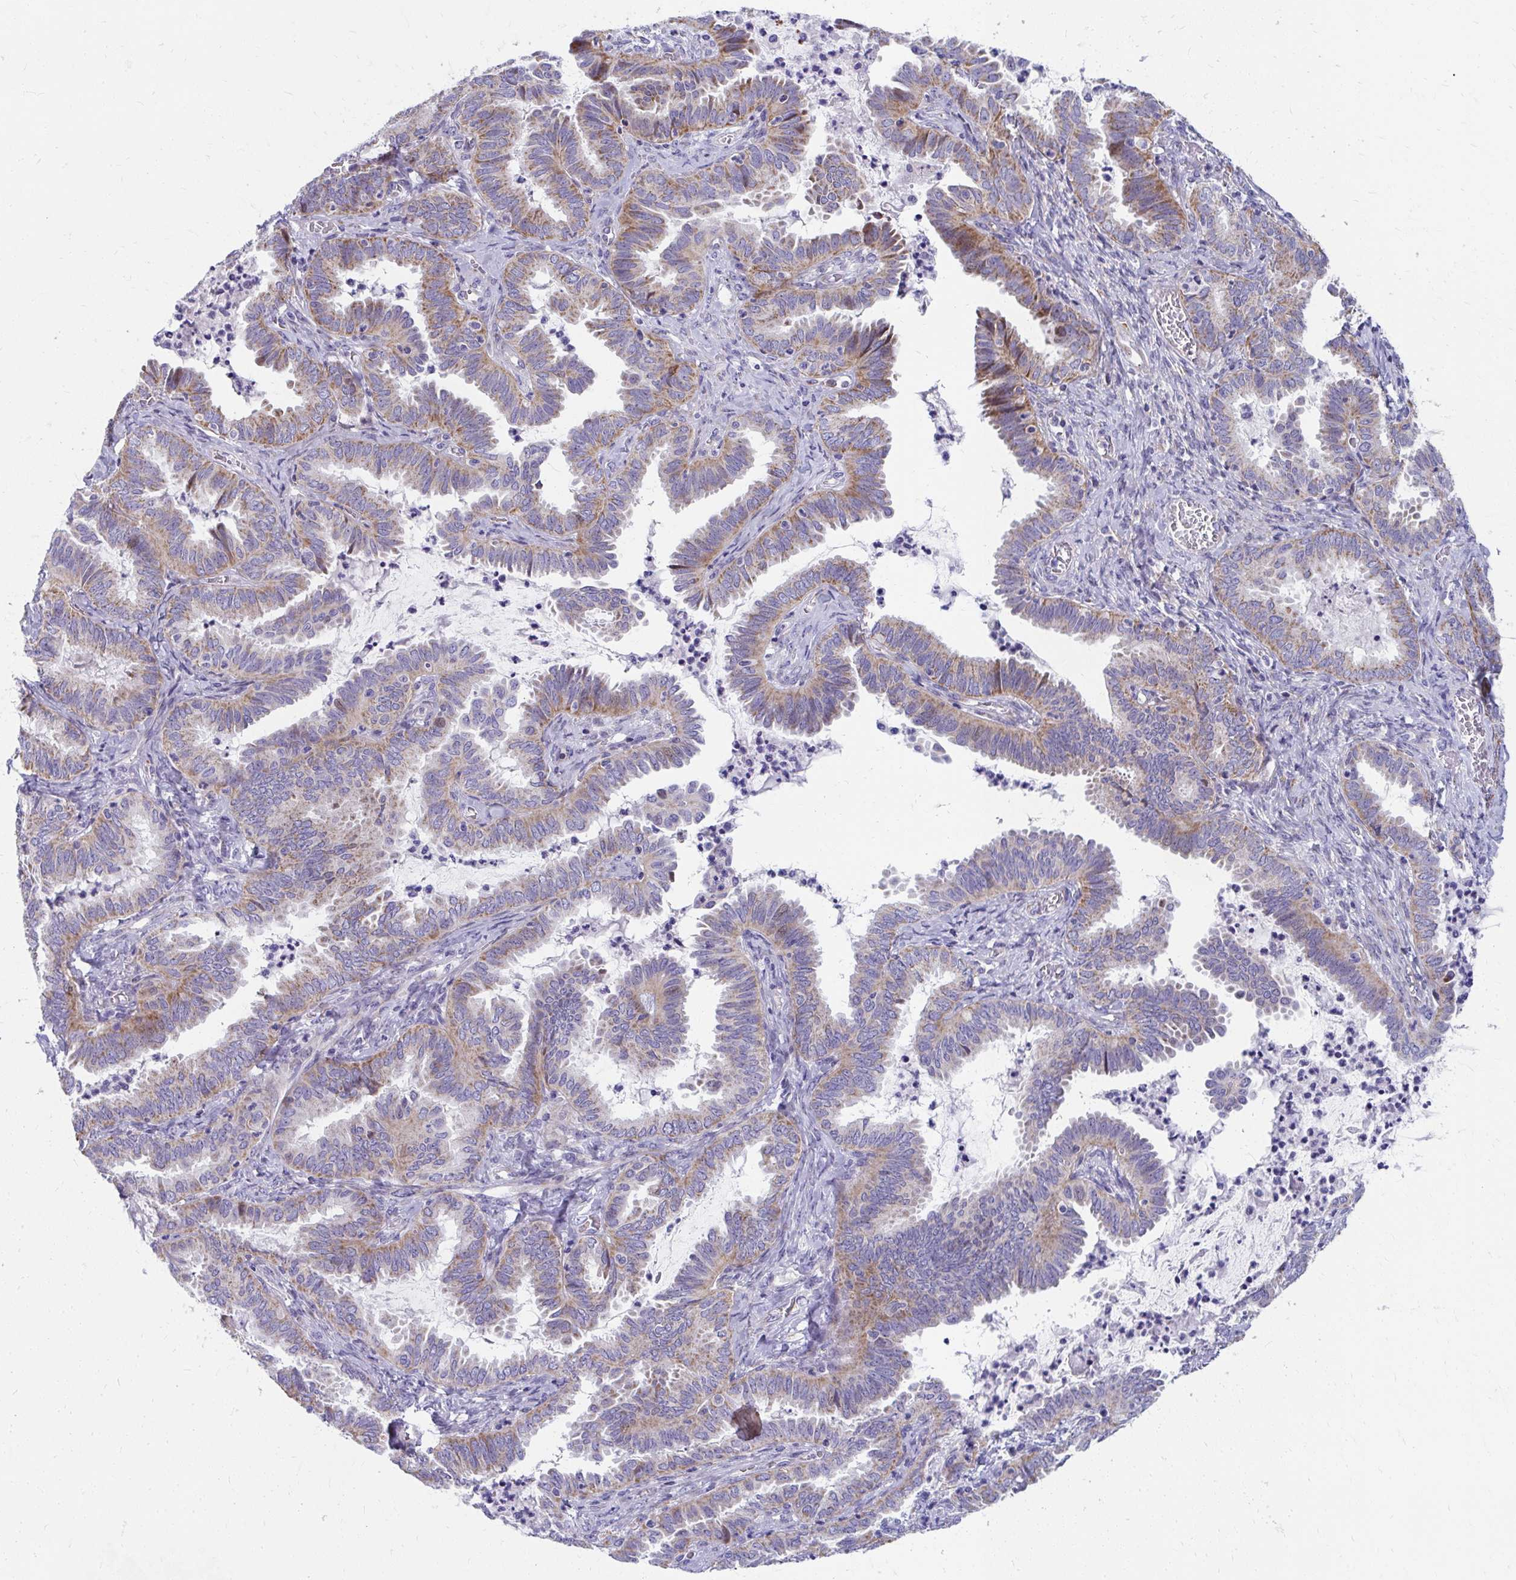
{"staining": {"intensity": "moderate", "quantity": "25%-75%", "location": "cytoplasmic/membranous"}, "tissue": "ovarian cancer", "cell_type": "Tumor cells", "image_type": "cancer", "snomed": [{"axis": "morphology", "description": "Carcinoma, endometroid"}, {"axis": "topography", "description": "Ovary"}], "caption": "This is an image of immunohistochemistry staining of ovarian cancer, which shows moderate positivity in the cytoplasmic/membranous of tumor cells.", "gene": "IL37", "patient": {"sex": "female", "age": 70}}